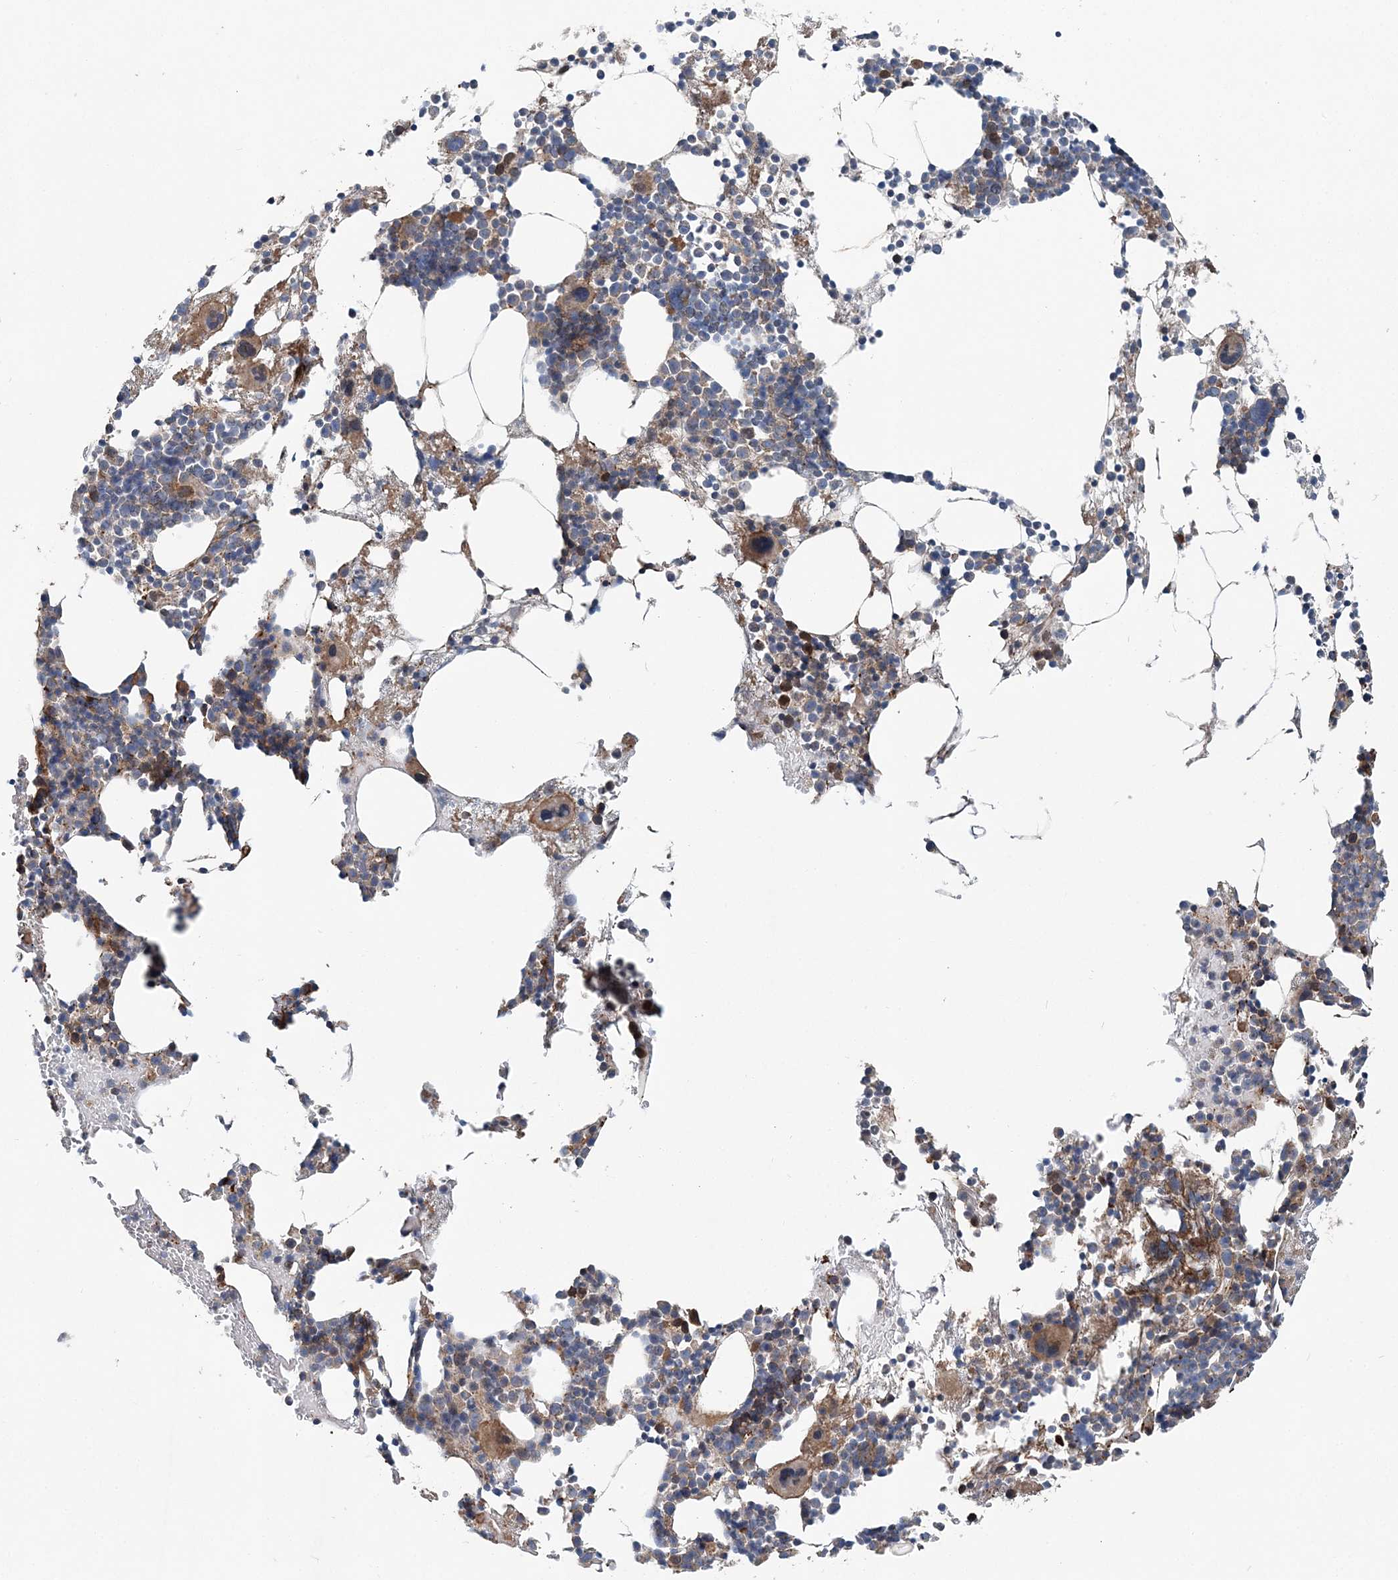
{"staining": {"intensity": "strong", "quantity": "25%-75%", "location": "cytoplasmic/membranous"}, "tissue": "bone marrow", "cell_type": "Hematopoietic cells", "image_type": "normal", "snomed": [{"axis": "morphology", "description": "Normal tissue, NOS"}, {"axis": "topography", "description": "Bone marrow"}], "caption": "Immunohistochemistry (DAB) staining of benign human bone marrow reveals strong cytoplasmic/membranous protein expression in approximately 25%-75% of hematopoietic cells.", "gene": "SPOPL", "patient": {"sex": "female", "age": 52}}